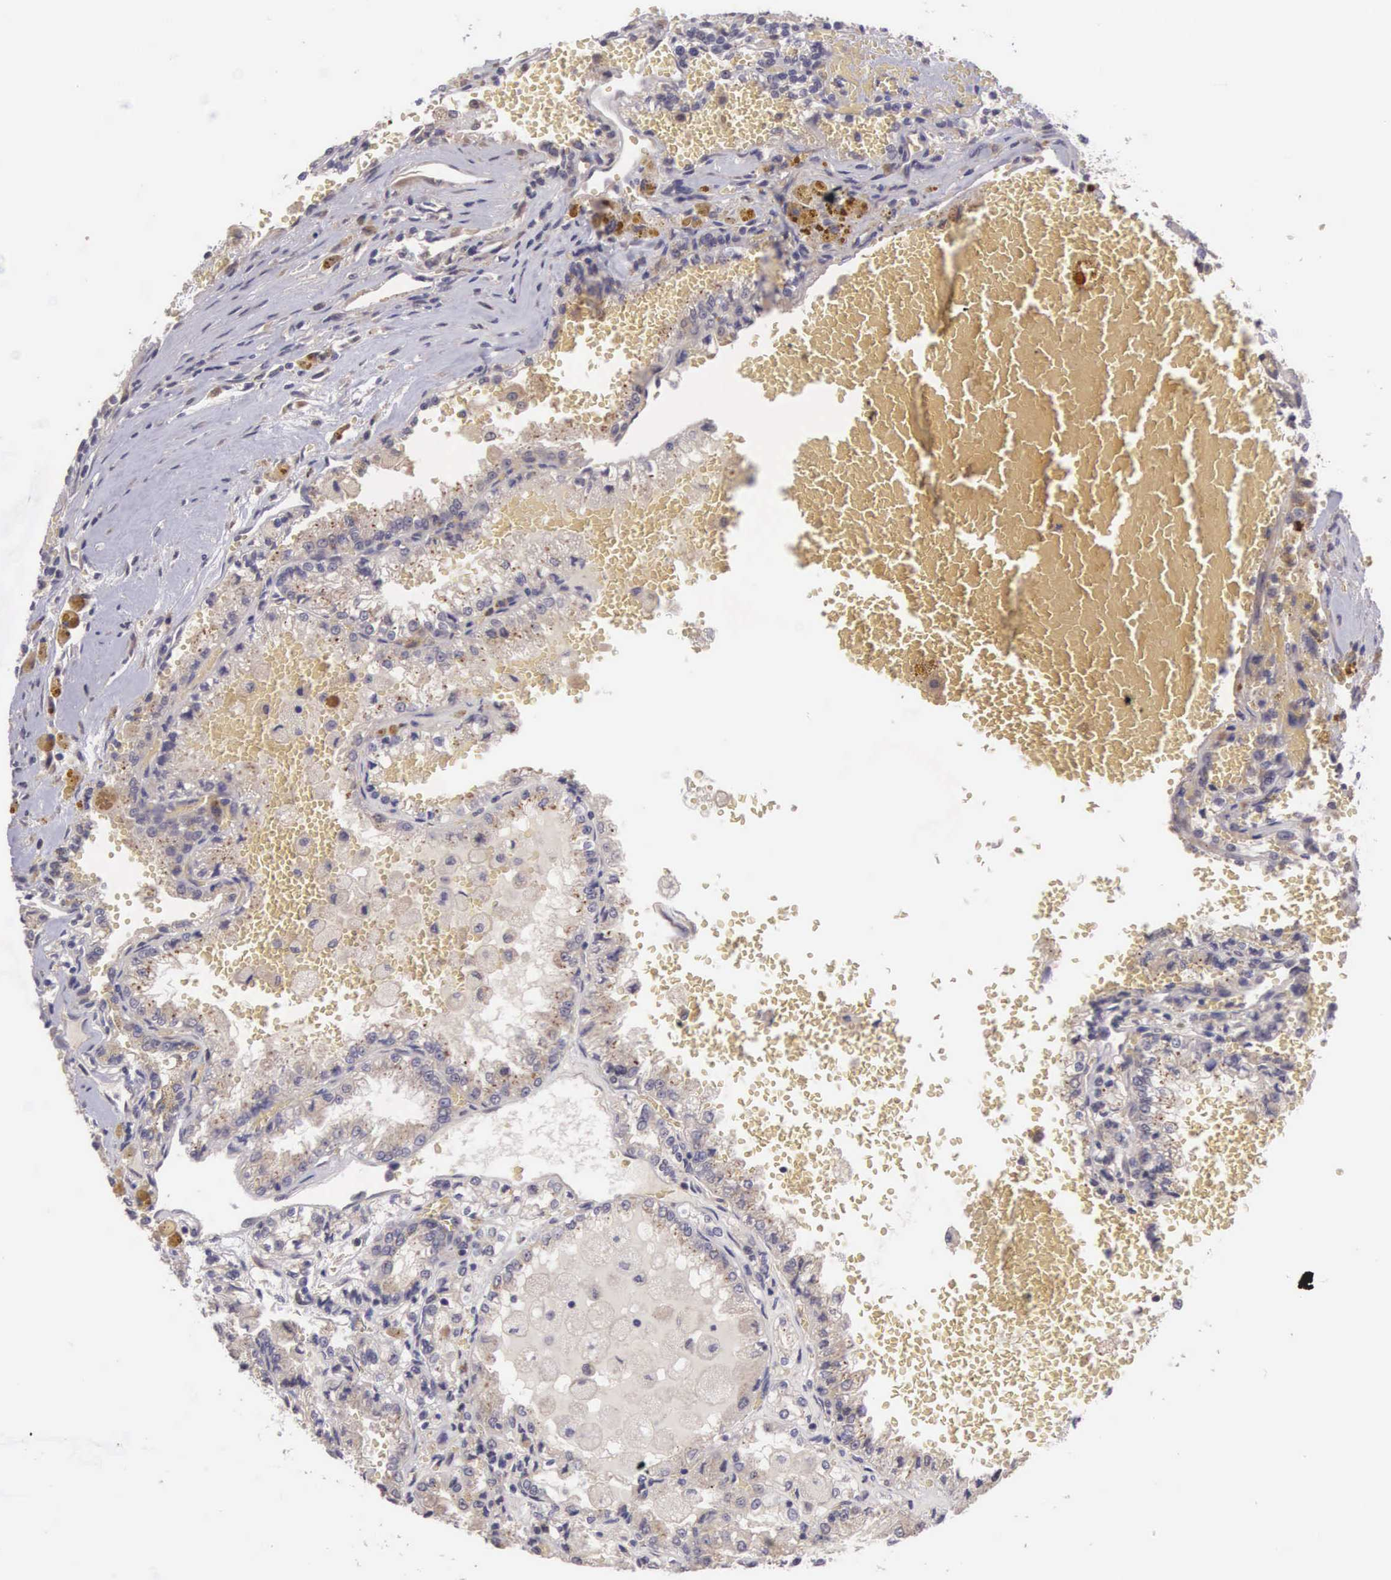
{"staining": {"intensity": "negative", "quantity": "none", "location": "none"}, "tissue": "renal cancer", "cell_type": "Tumor cells", "image_type": "cancer", "snomed": [{"axis": "morphology", "description": "Adenocarcinoma, NOS"}, {"axis": "topography", "description": "Kidney"}], "caption": "IHC image of human renal cancer stained for a protein (brown), which shows no positivity in tumor cells.", "gene": "CDC45", "patient": {"sex": "female", "age": 56}}